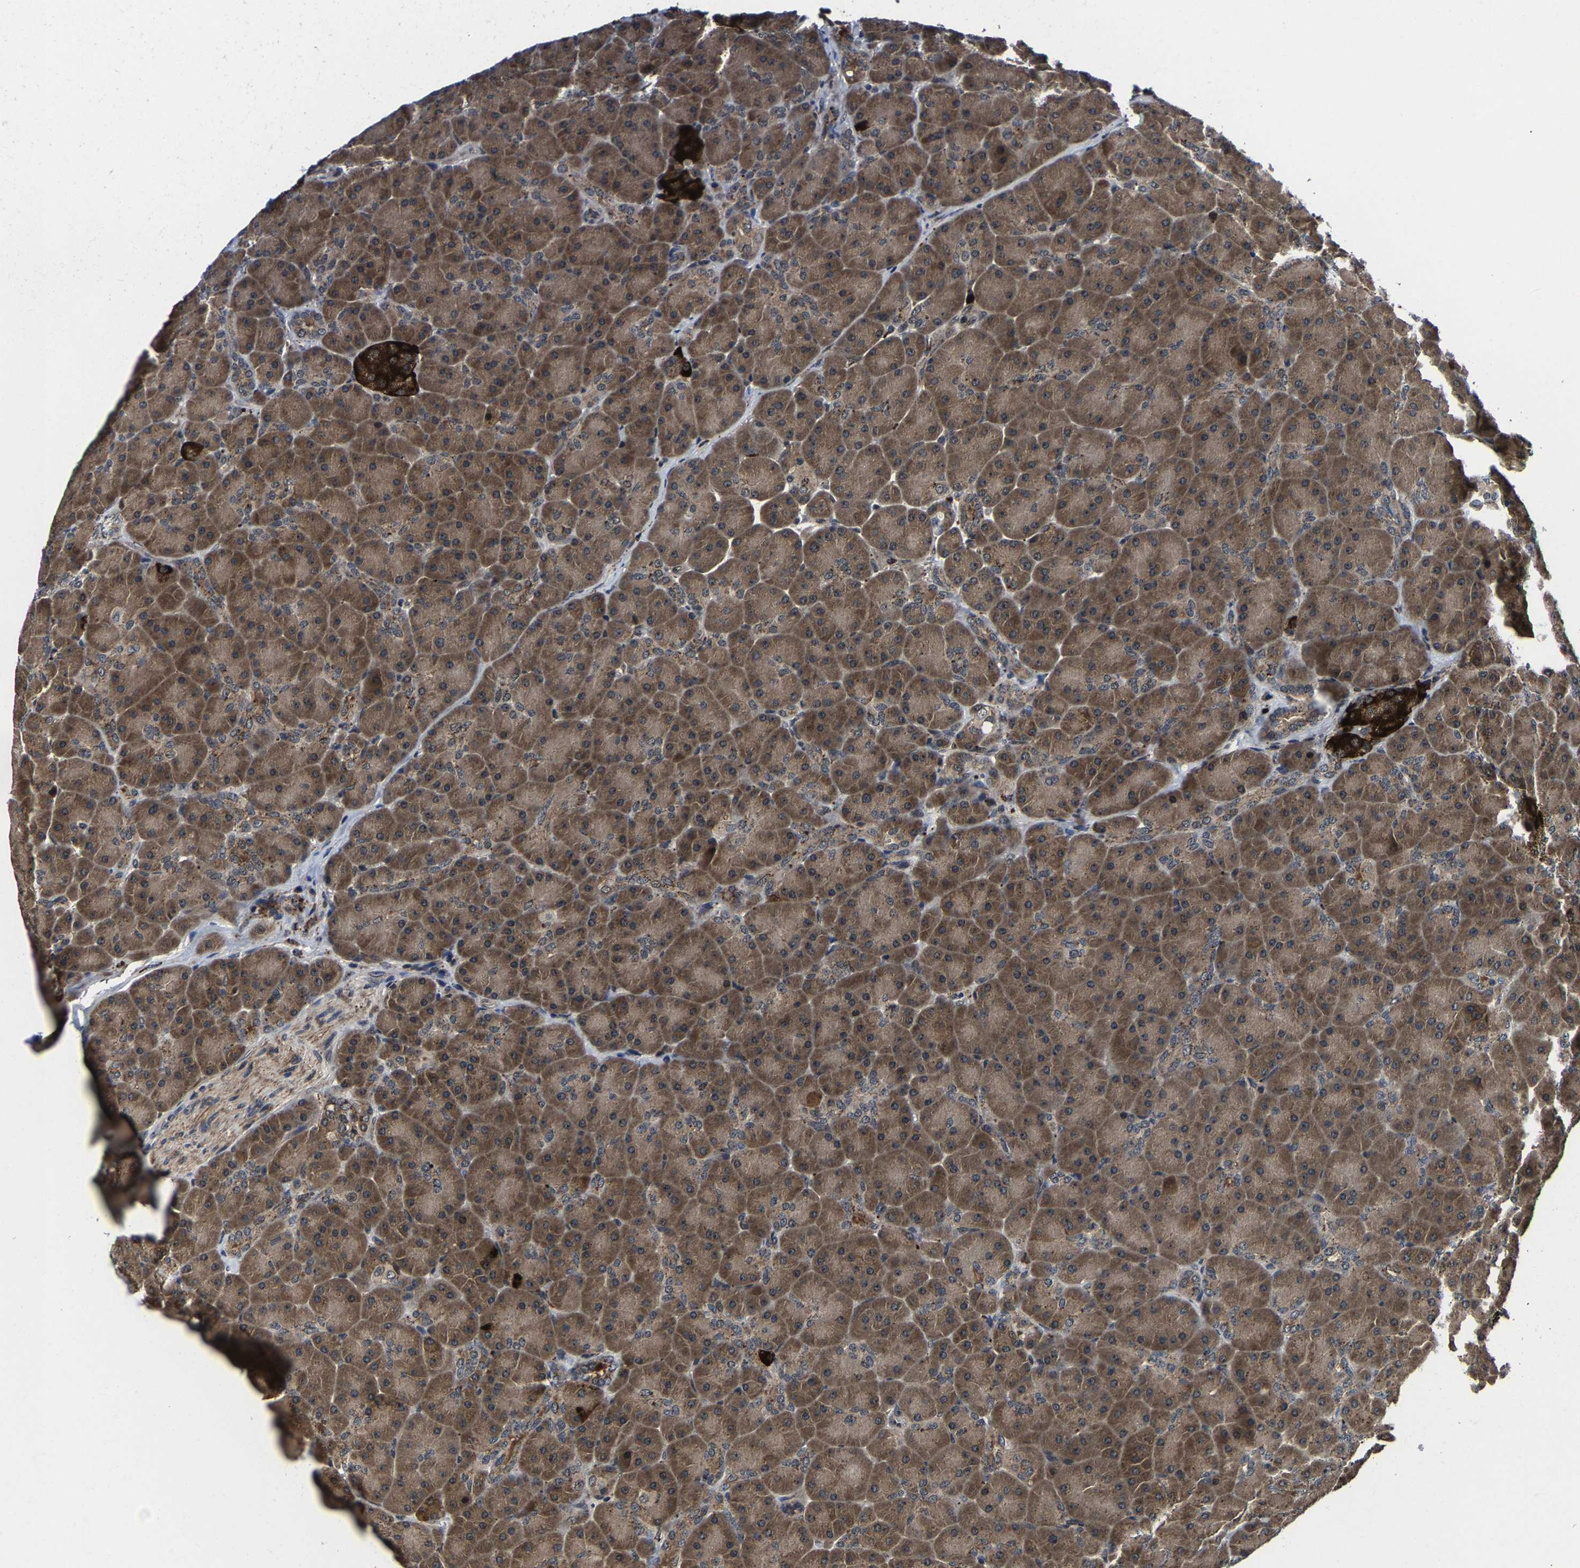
{"staining": {"intensity": "moderate", "quantity": ">75%", "location": "cytoplasmic/membranous"}, "tissue": "pancreas", "cell_type": "Exocrine glandular cells", "image_type": "normal", "snomed": [{"axis": "morphology", "description": "Normal tissue, NOS"}, {"axis": "topography", "description": "Pancreas"}], "caption": "Protein staining shows moderate cytoplasmic/membranous staining in about >75% of exocrine glandular cells in normal pancreas.", "gene": "ZCCHC7", "patient": {"sex": "male", "age": 66}}